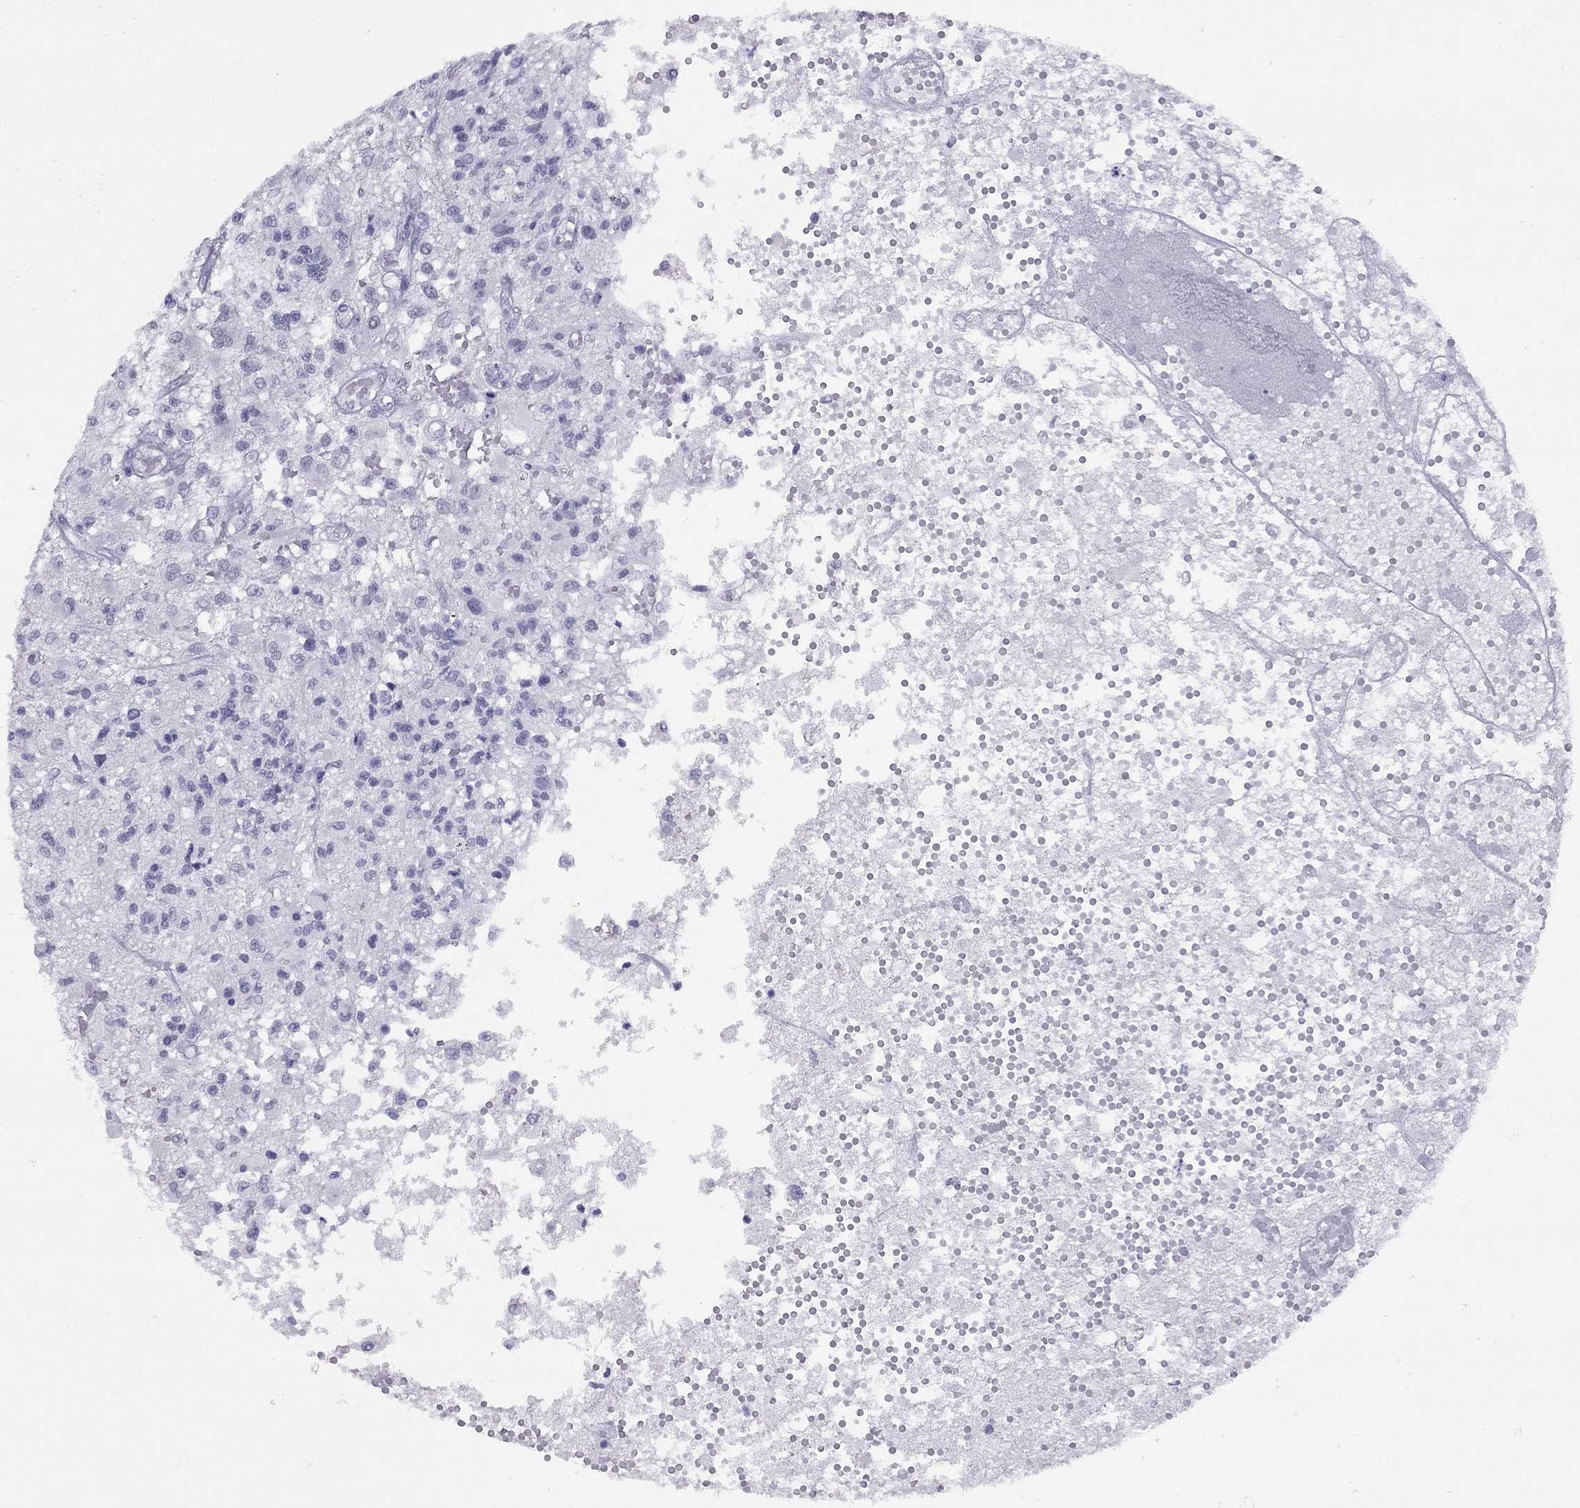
{"staining": {"intensity": "negative", "quantity": "none", "location": "none"}, "tissue": "glioma", "cell_type": "Tumor cells", "image_type": "cancer", "snomed": [{"axis": "morphology", "description": "Glioma, malignant, High grade"}, {"axis": "topography", "description": "Brain"}], "caption": "Immunohistochemistry of human glioma exhibits no positivity in tumor cells.", "gene": "LYAR", "patient": {"sex": "female", "age": 63}}